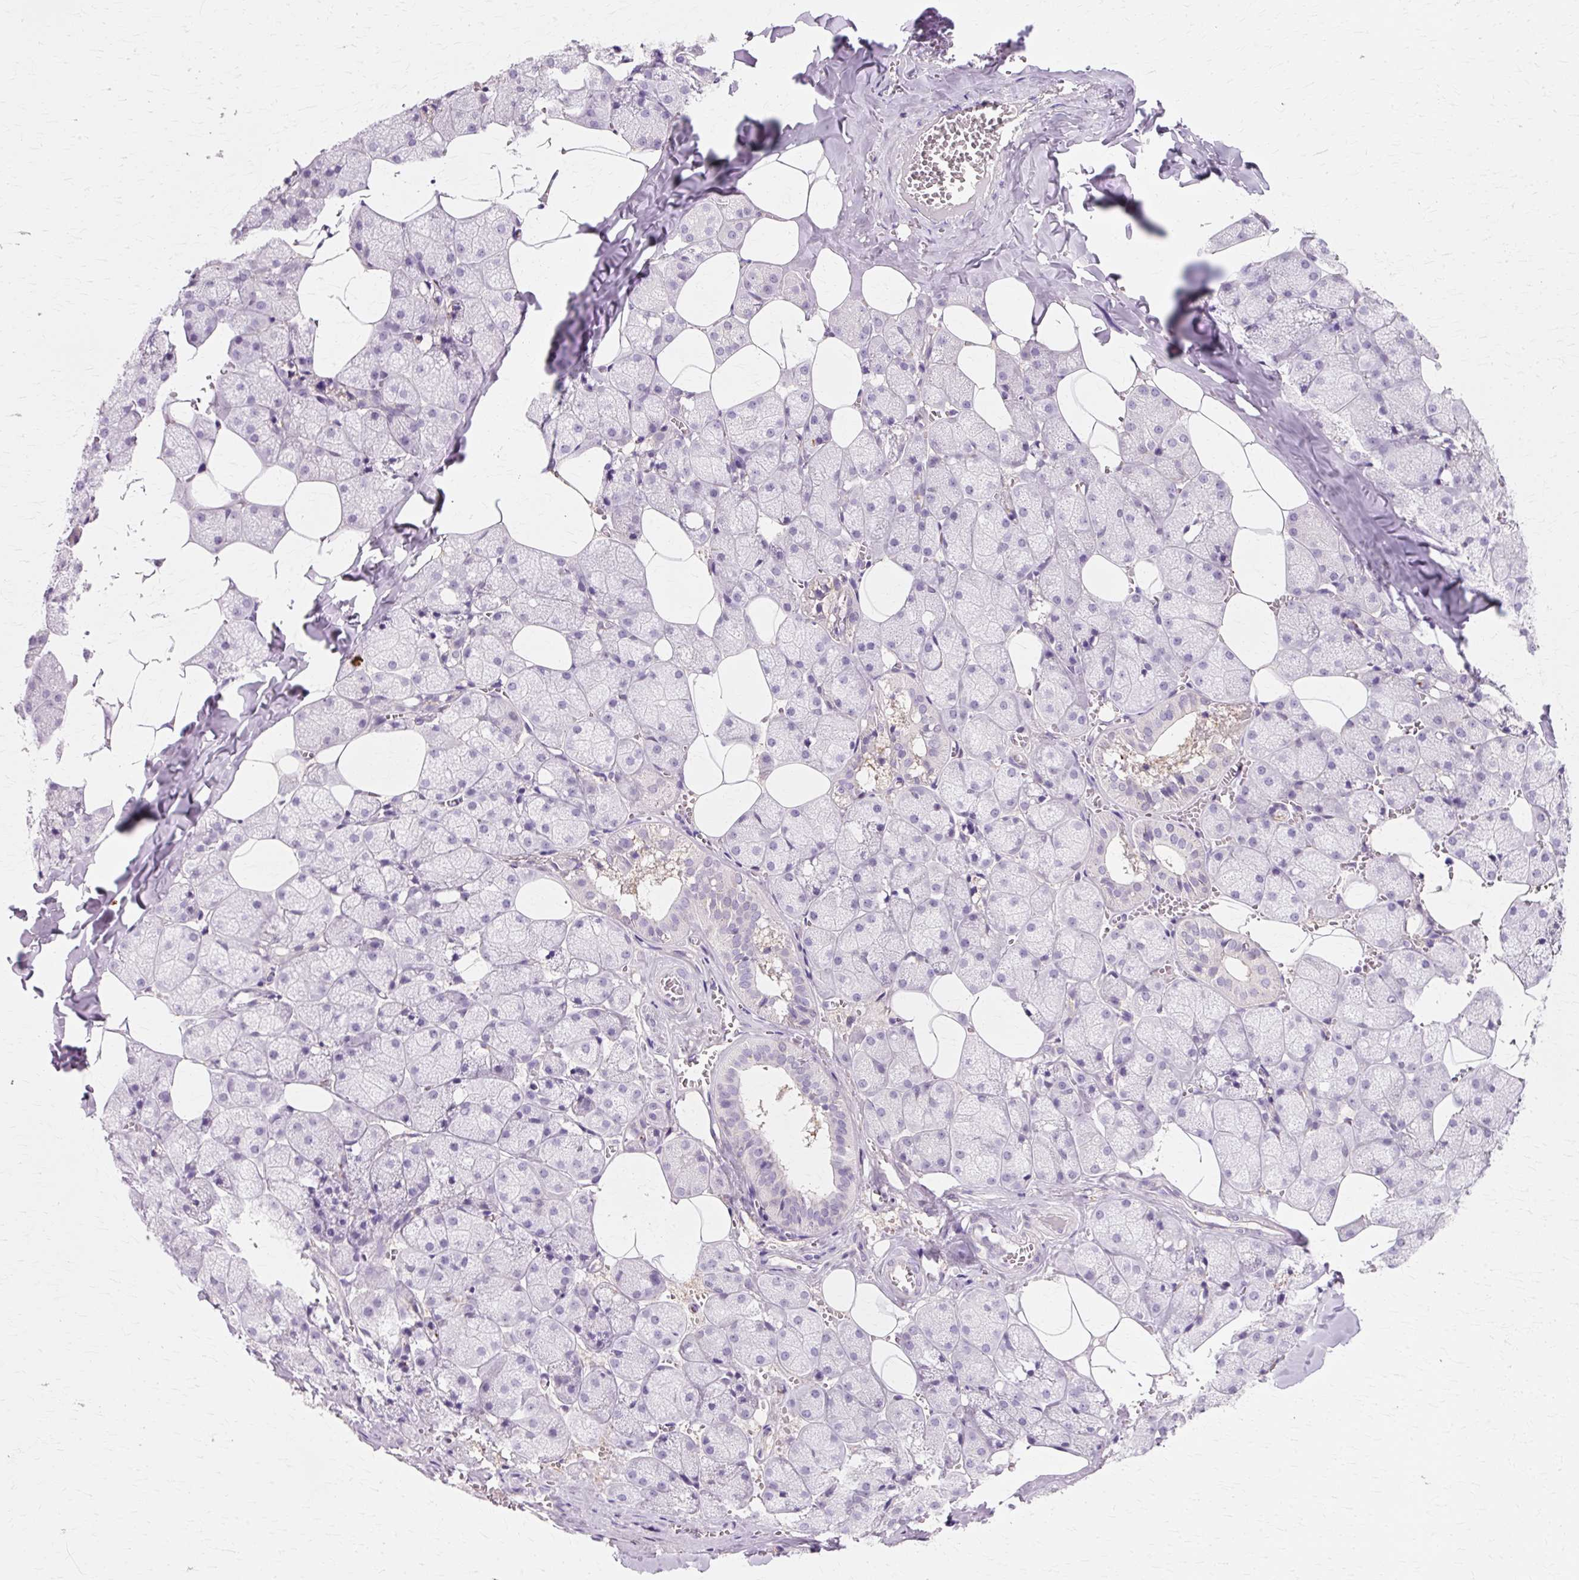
{"staining": {"intensity": "negative", "quantity": "none", "location": "none"}, "tissue": "salivary gland", "cell_type": "Glandular cells", "image_type": "normal", "snomed": [{"axis": "morphology", "description": "Normal tissue, NOS"}, {"axis": "topography", "description": "Salivary gland"}, {"axis": "topography", "description": "Peripheral nerve tissue"}], "caption": "Protein analysis of unremarkable salivary gland exhibits no significant staining in glandular cells.", "gene": "VN1R2", "patient": {"sex": "male", "age": 38}}